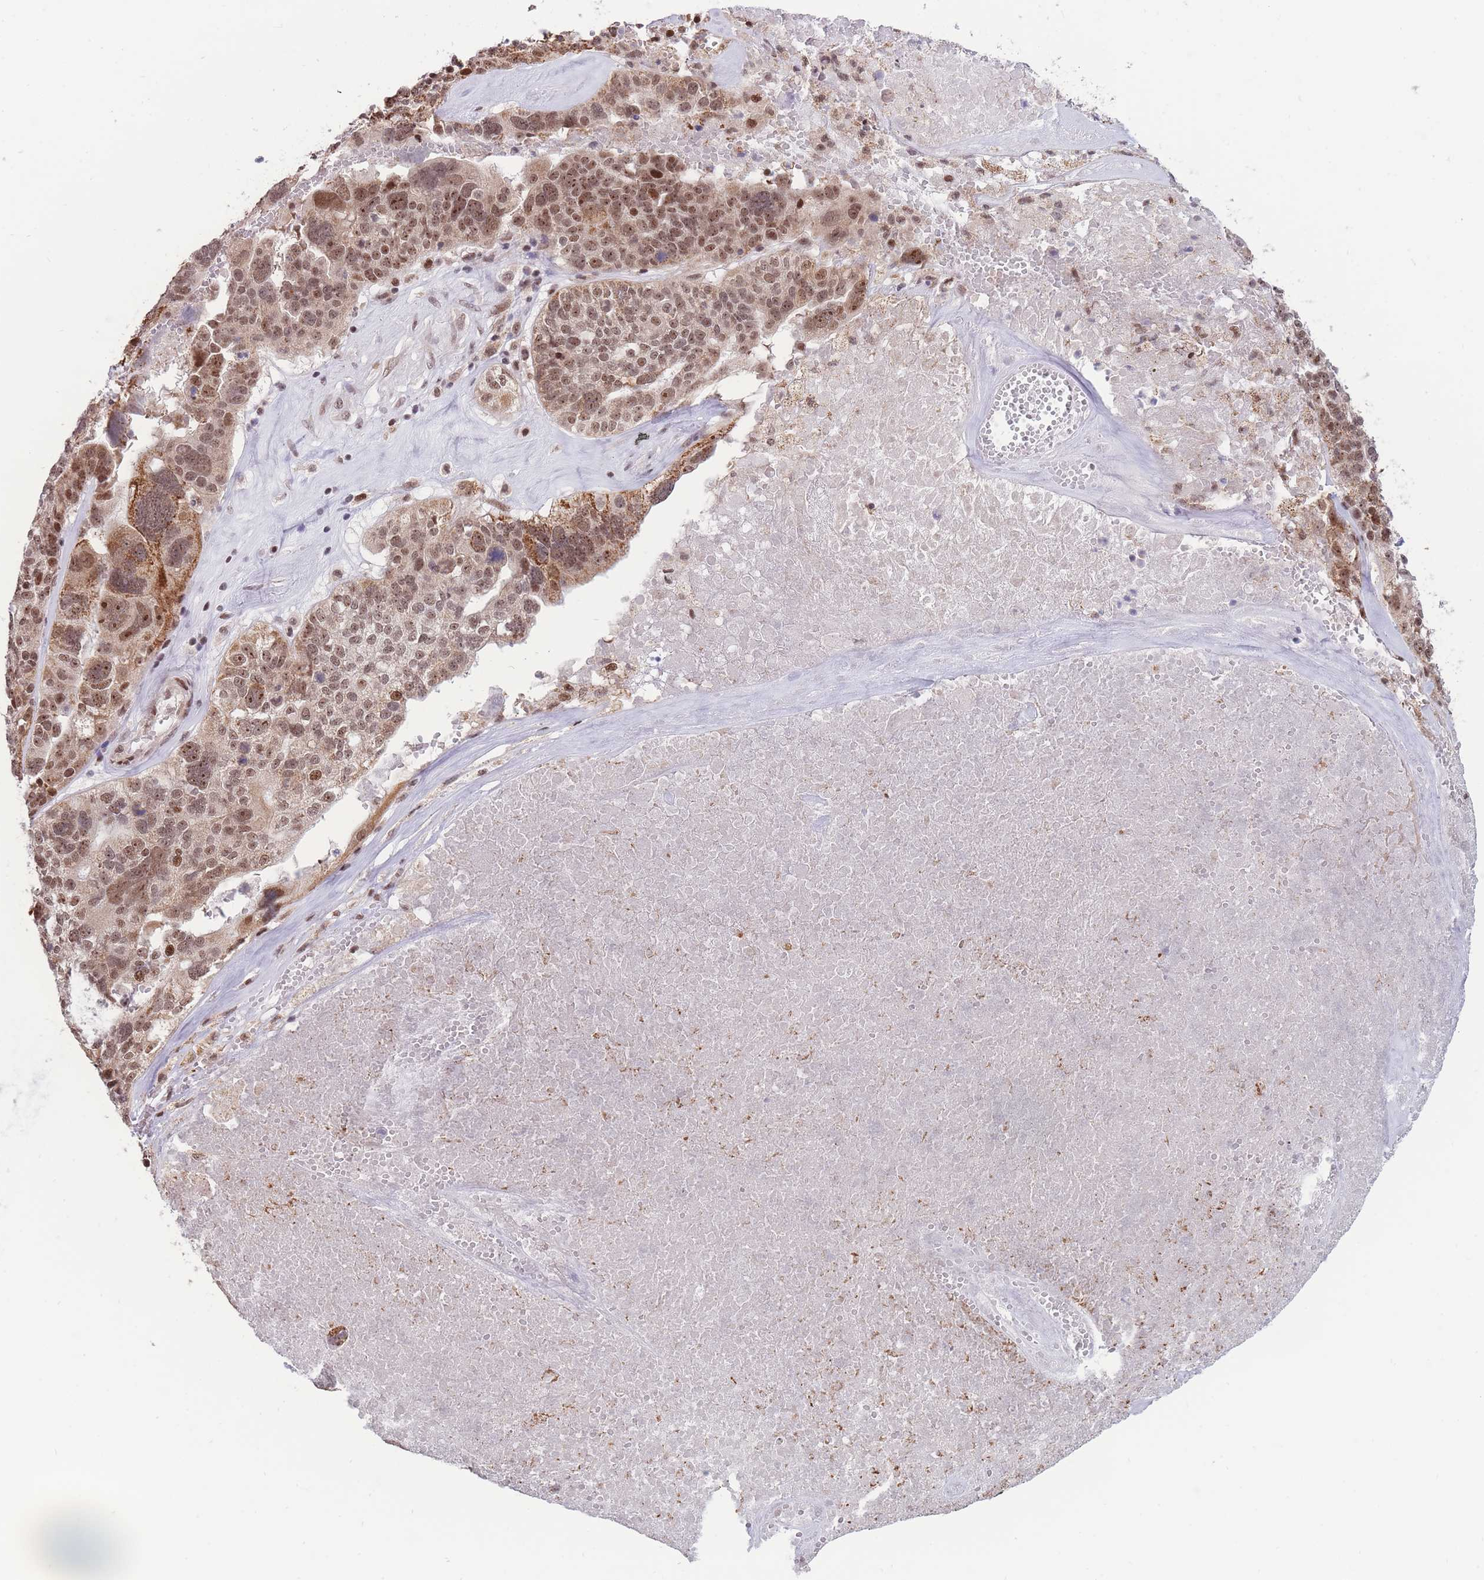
{"staining": {"intensity": "moderate", "quantity": ">75%", "location": "cytoplasmic/membranous,nuclear"}, "tissue": "ovarian cancer", "cell_type": "Tumor cells", "image_type": "cancer", "snomed": [{"axis": "morphology", "description": "Cystadenocarcinoma, serous, NOS"}, {"axis": "topography", "description": "Ovary"}], "caption": "The photomicrograph demonstrates staining of ovarian serous cystadenocarcinoma, revealing moderate cytoplasmic/membranous and nuclear protein expression (brown color) within tumor cells.", "gene": "TARBP2", "patient": {"sex": "female", "age": 59}}